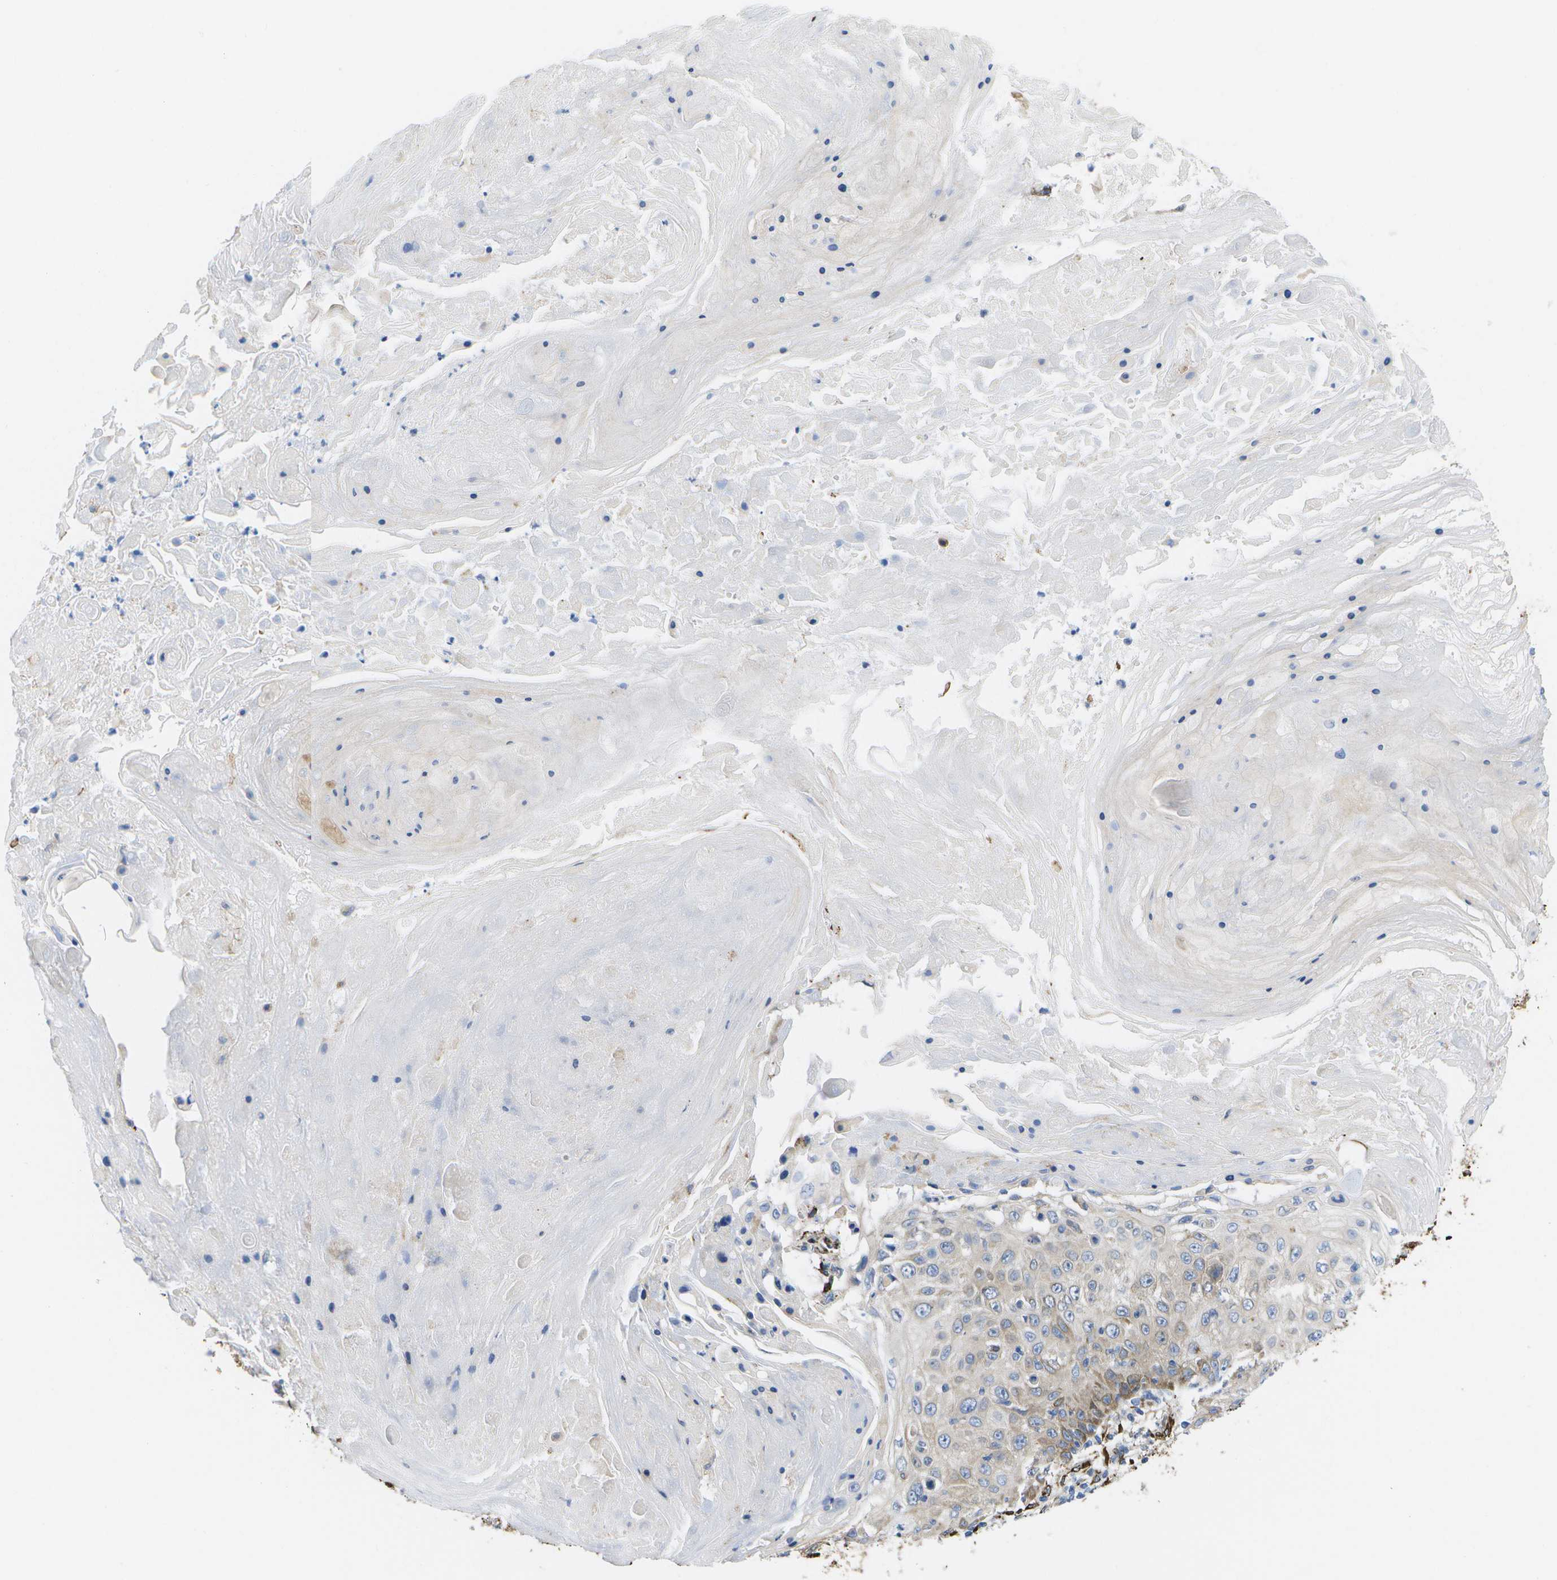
{"staining": {"intensity": "moderate", "quantity": "<25%", "location": "cytoplasmic/membranous"}, "tissue": "skin cancer", "cell_type": "Tumor cells", "image_type": "cancer", "snomed": [{"axis": "morphology", "description": "Squamous cell carcinoma, NOS"}, {"axis": "topography", "description": "Skin"}], "caption": "The image reveals immunohistochemical staining of skin squamous cell carcinoma. There is moderate cytoplasmic/membranous positivity is identified in about <25% of tumor cells.", "gene": "ZDHHC17", "patient": {"sex": "male", "age": 86}}